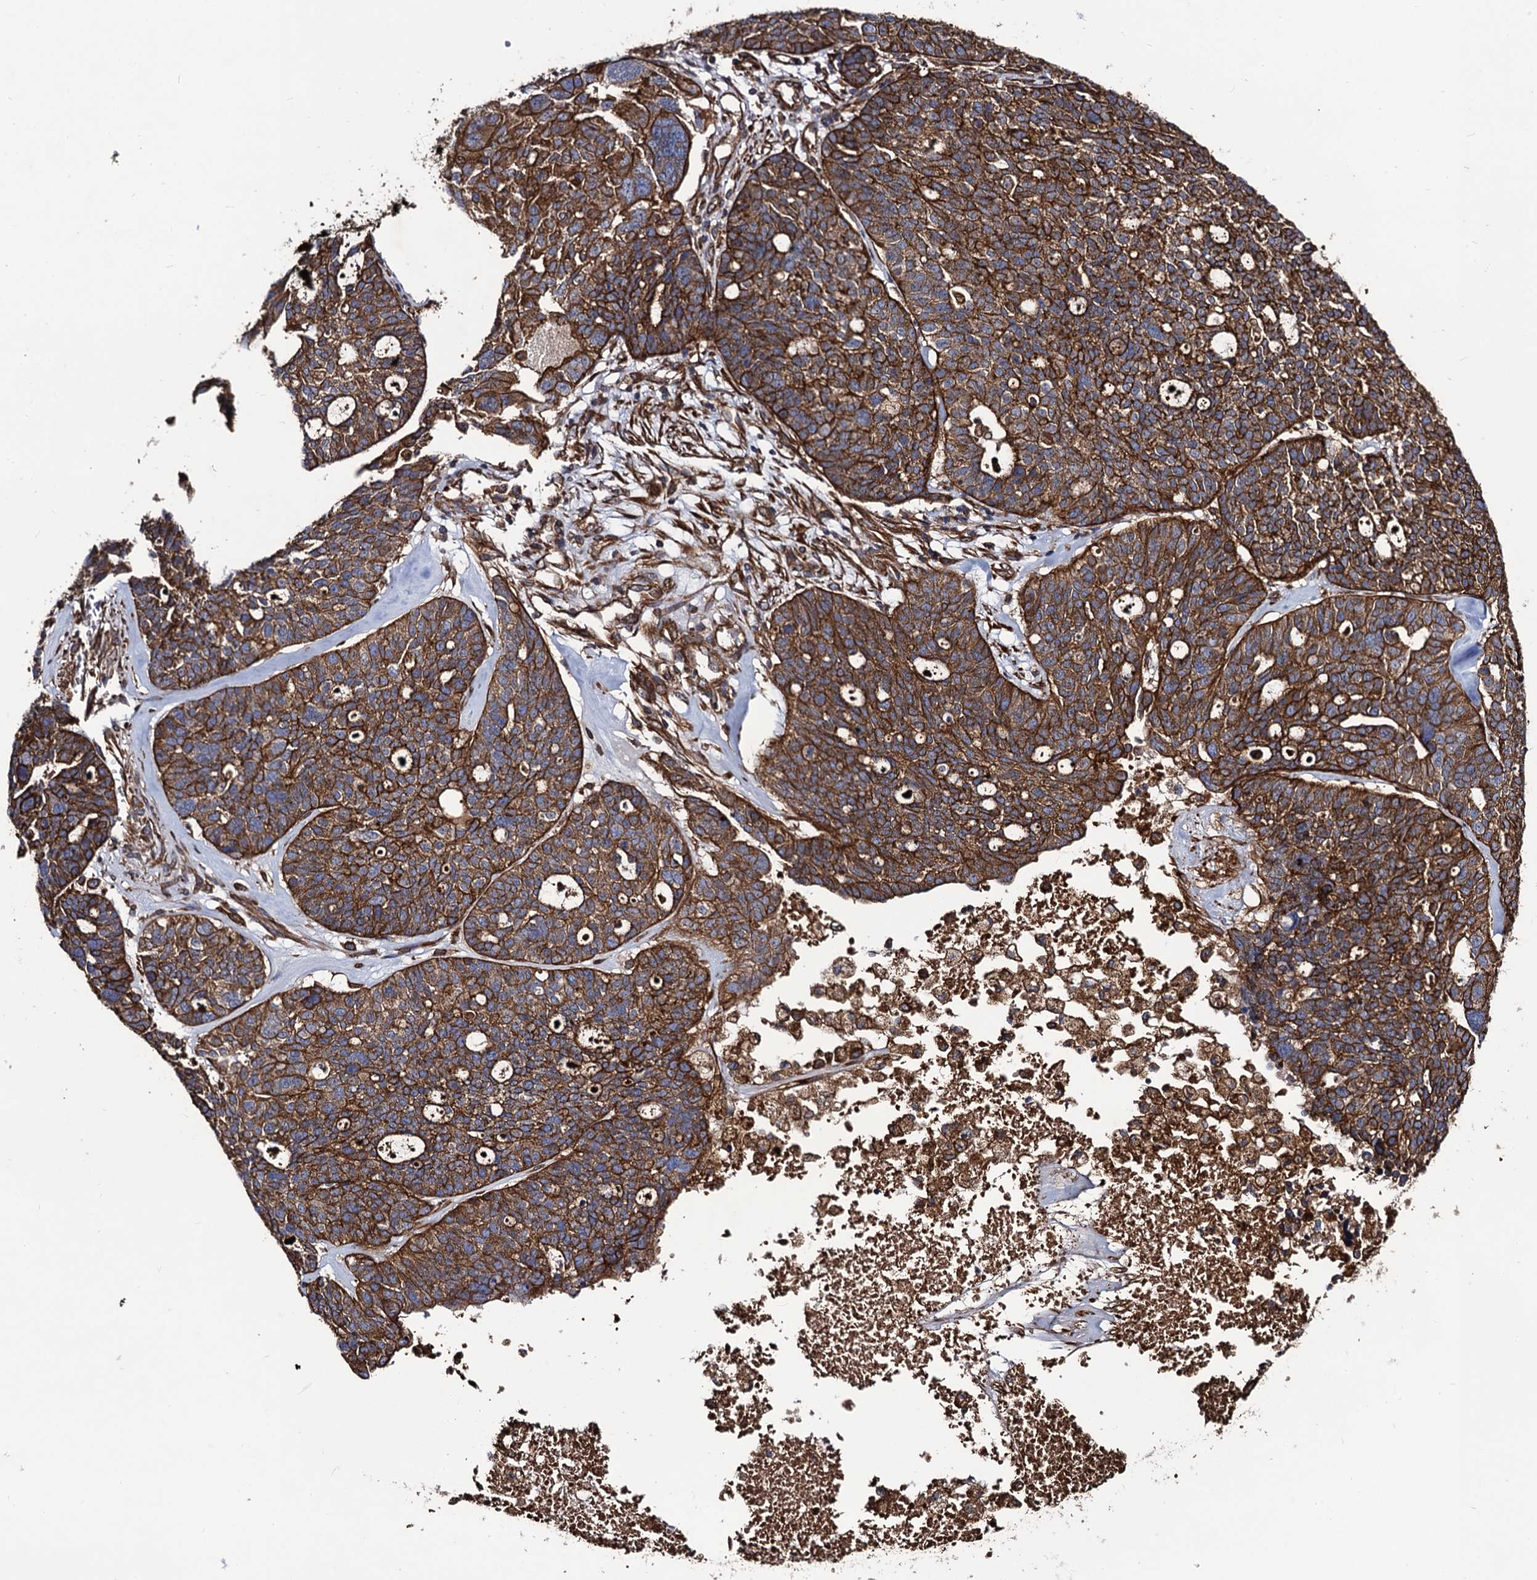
{"staining": {"intensity": "strong", "quantity": ">75%", "location": "cytoplasmic/membranous"}, "tissue": "ovarian cancer", "cell_type": "Tumor cells", "image_type": "cancer", "snomed": [{"axis": "morphology", "description": "Cystadenocarcinoma, serous, NOS"}, {"axis": "topography", "description": "Ovary"}], "caption": "A brown stain highlights strong cytoplasmic/membranous expression of a protein in human ovarian cancer (serous cystadenocarcinoma) tumor cells. Using DAB (3,3'-diaminobenzidine) (brown) and hematoxylin (blue) stains, captured at high magnification using brightfield microscopy.", "gene": "CIP2A", "patient": {"sex": "female", "age": 59}}